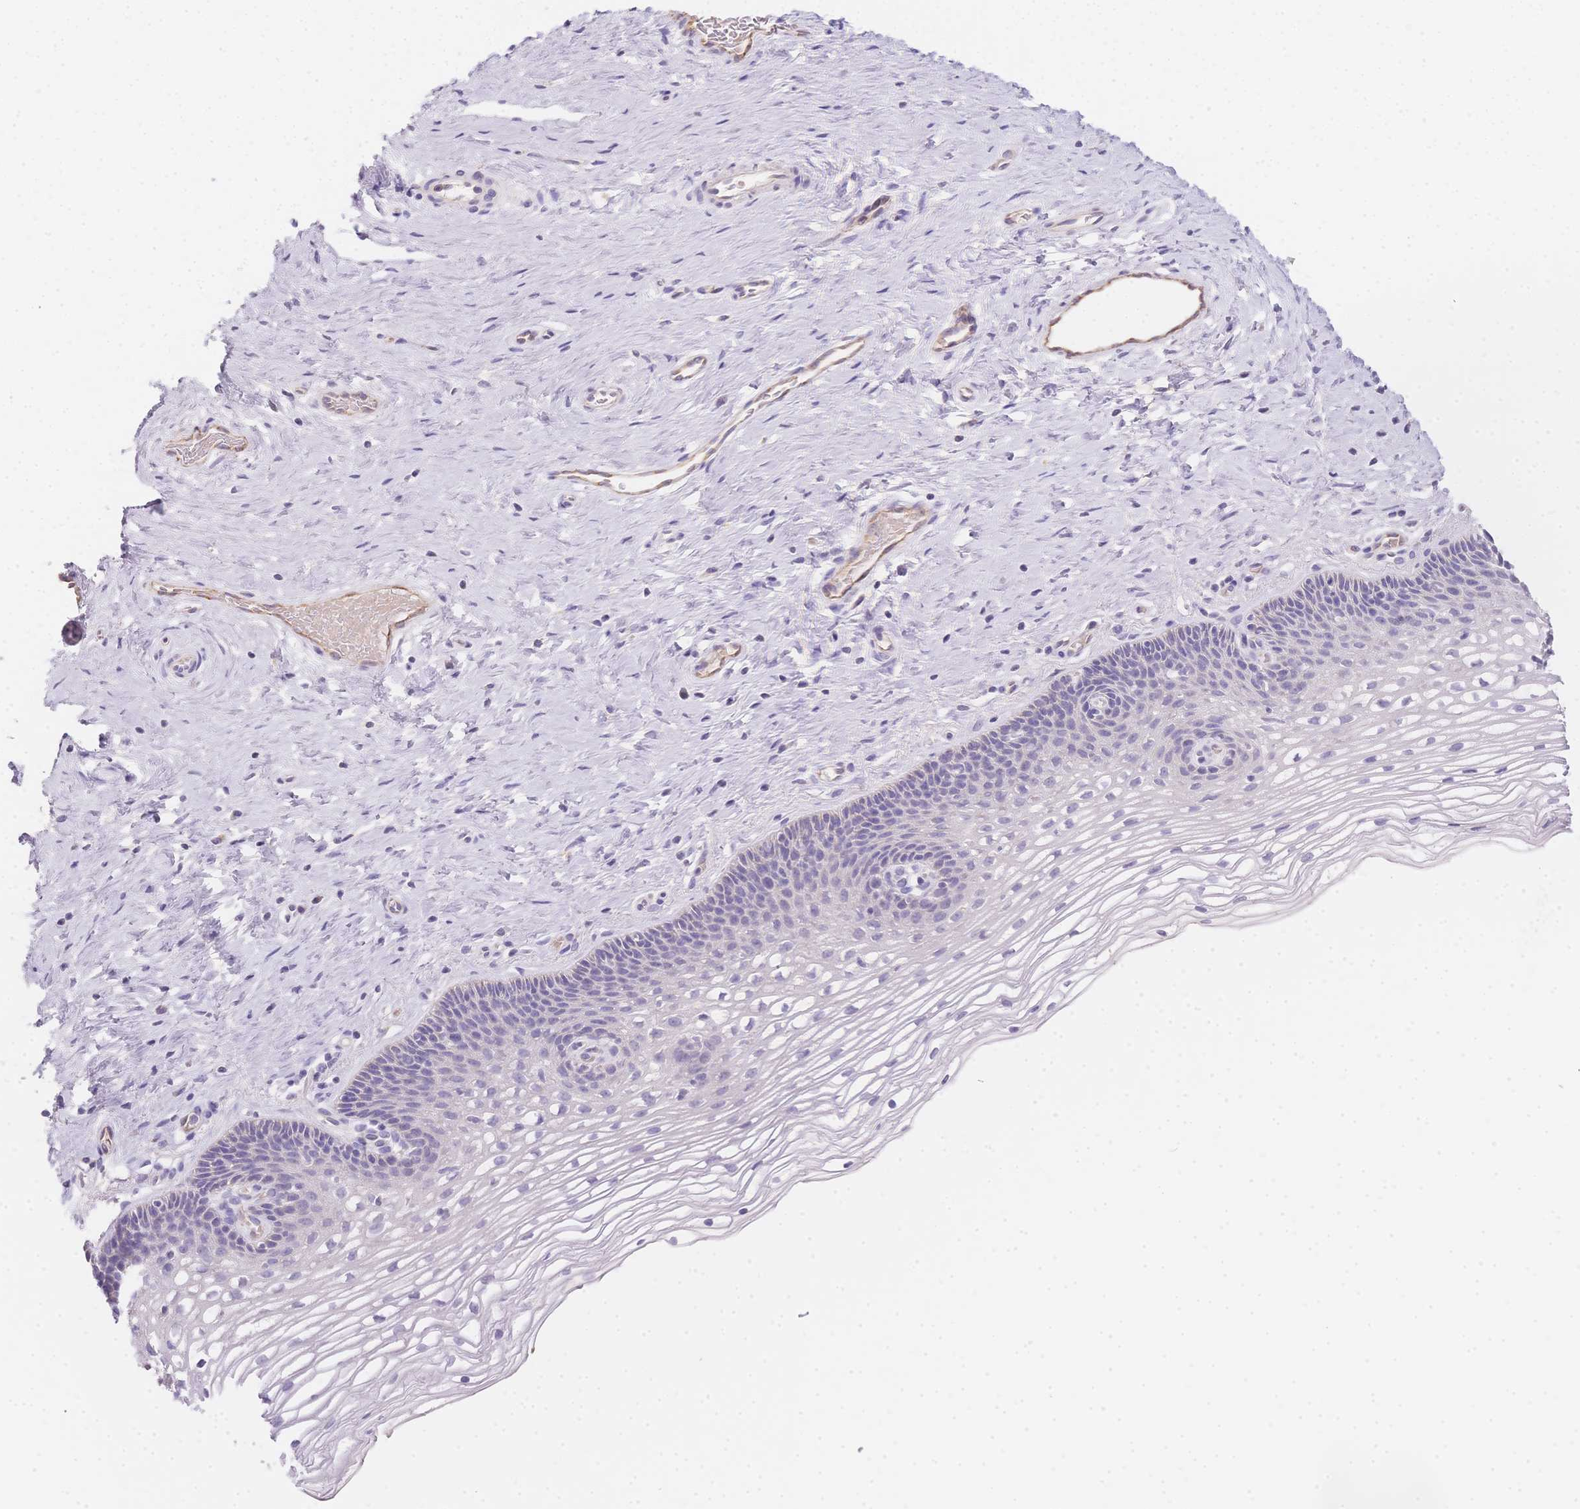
{"staining": {"intensity": "weak", "quantity": "<25%", "location": "cytoplasmic/membranous"}, "tissue": "cervix", "cell_type": "Glandular cells", "image_type": "normal", "snomed": [{"axis": "morphology", "description": "Normal tissue, NOS"}, {"axis": "topography", "description": "Cervix"}], "caption": "This is an IHC micrograph of unremarkable human cervix. There is no expression in glandular cells.", "gene": "SMYD1", "patient": {"sex": "female", "age": 34}}